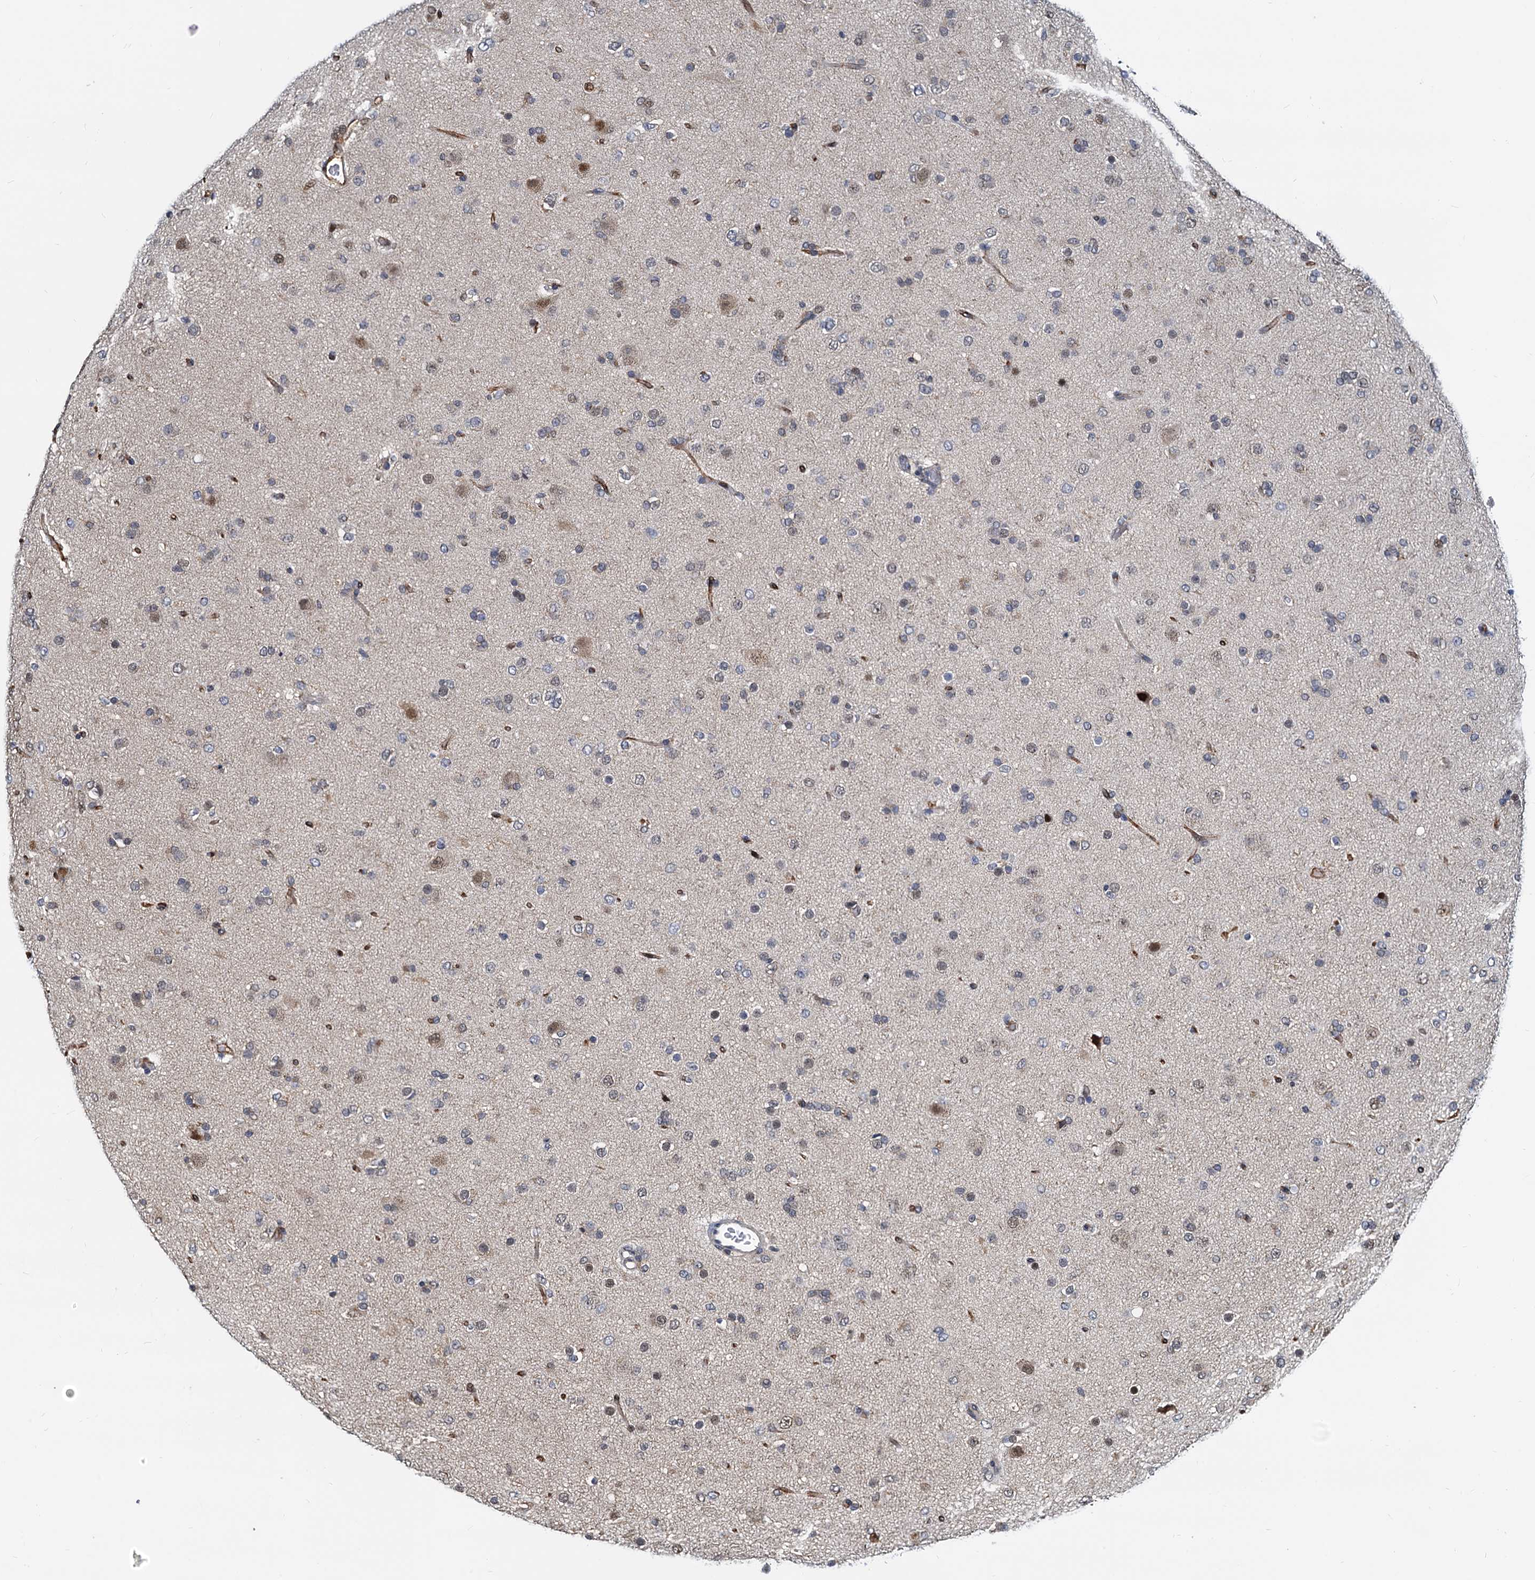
{"staining": {"intensity": "weak", "quantity": "<25%", "location": "nuclear"}, "tissue": "glioma", "cell_type": "Tumor cells", "image_type": "cancer", "snomed": [{"axis": "morphology", "description": "Glioma, malignant, Low grade"}, {"axis": "topography", "description": "Brain"}], "caption": "Protein analysis of low-grade glioma (malignant) shows no significant positivity in tumor cells.", "gene": "PTGES3", "patient": {"sex": "male", "age": 65}}